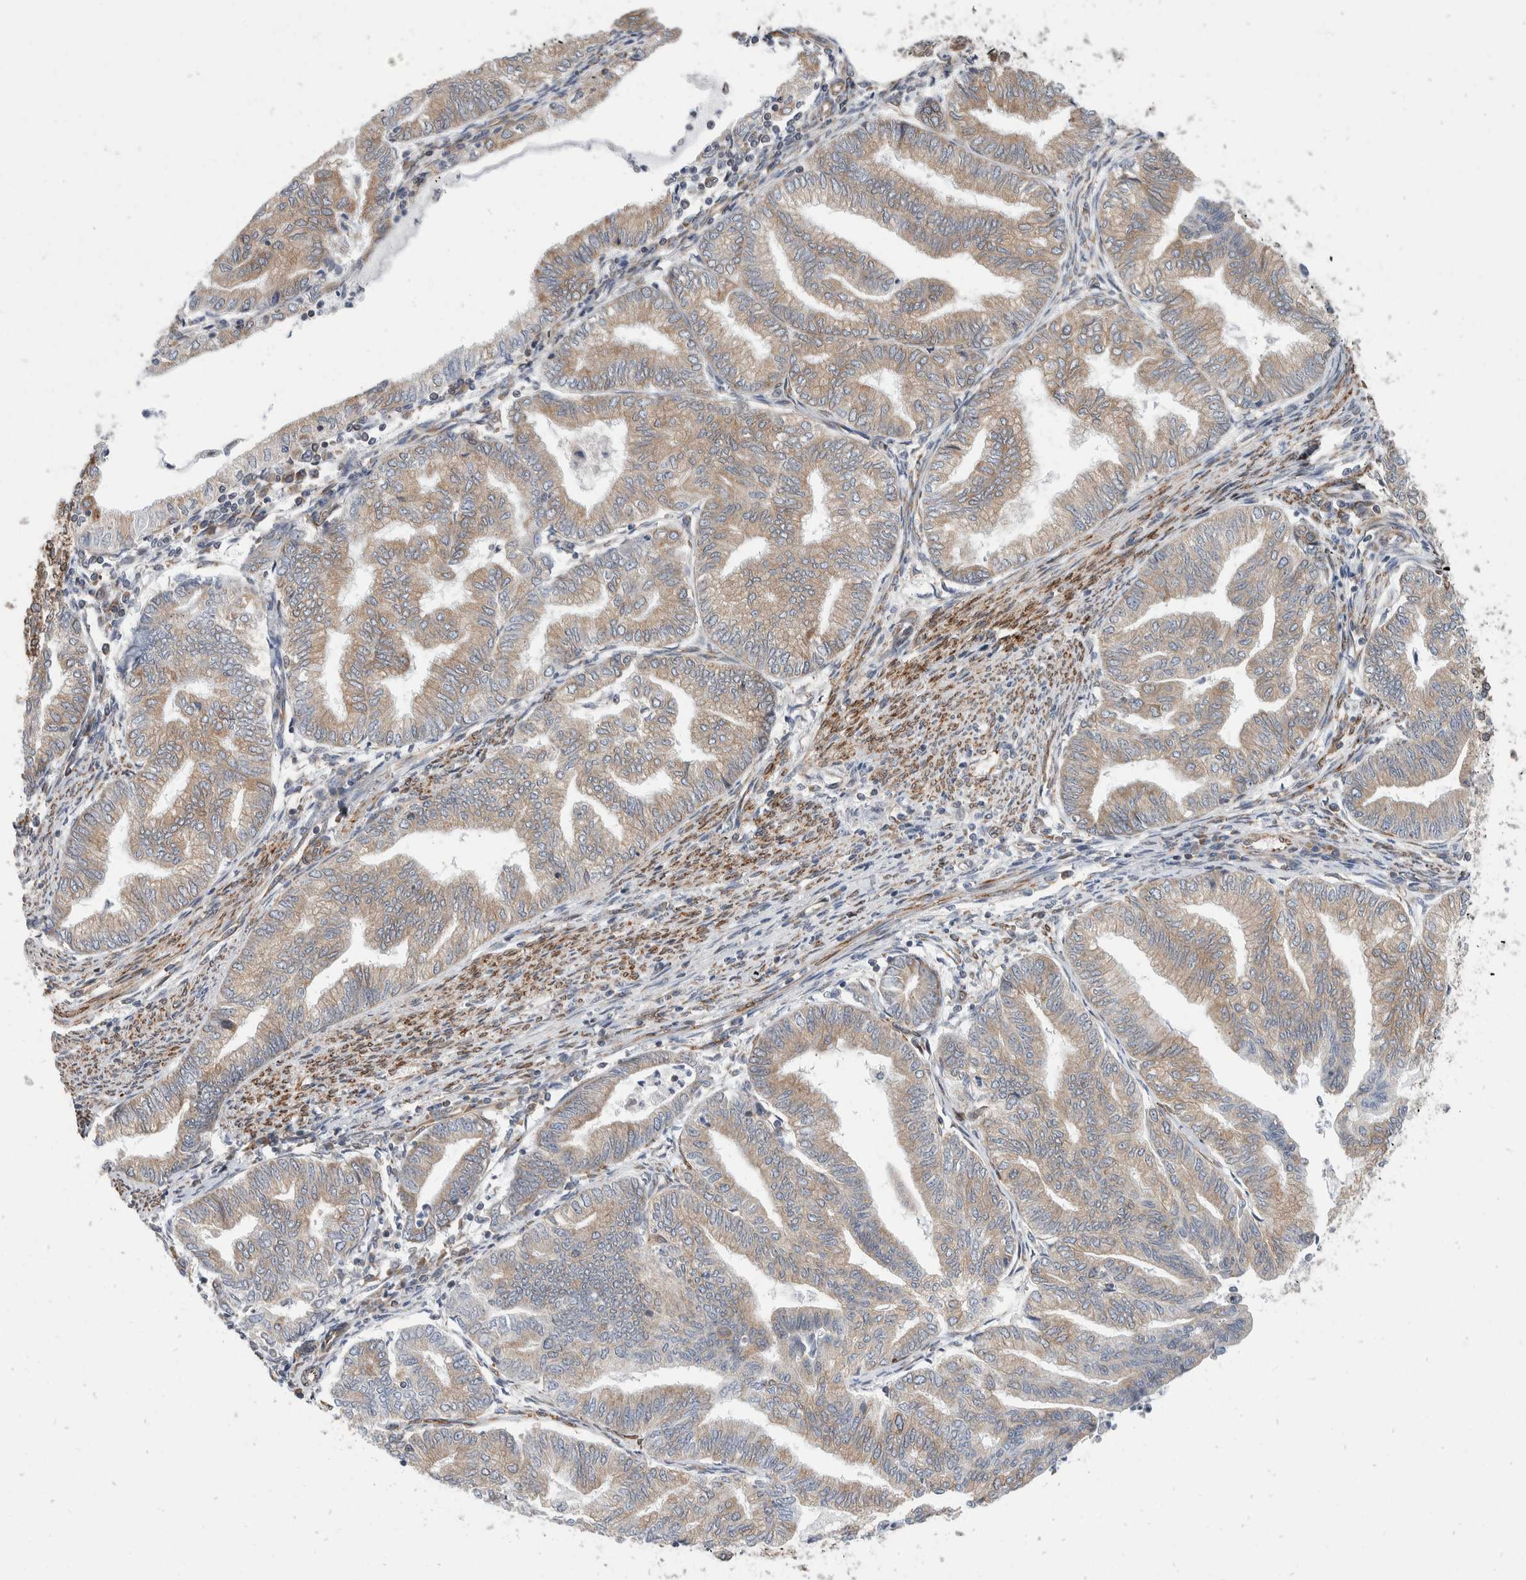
{"staining": {"intensity": "weak", "quantity": ">75%", "location": "cytoplasmic/membranous"}, "tissue": "endometrial cancer", "cell_type": "Tumor cells", "image_type": "cancer", "snomed": [{"axis": "morphology", "description": "Adenocarcinoma, NOS"}, {"axis": "topography", "description": "Endometrium"}], "caption": "Endometrial cancer stained with a brown dye exhibits weak cytoplasmic/membranous positive expression in approximately >75% of tumor cells.", "gene": "TMEM245", "patient": {"sex": "female", "age": 79}}